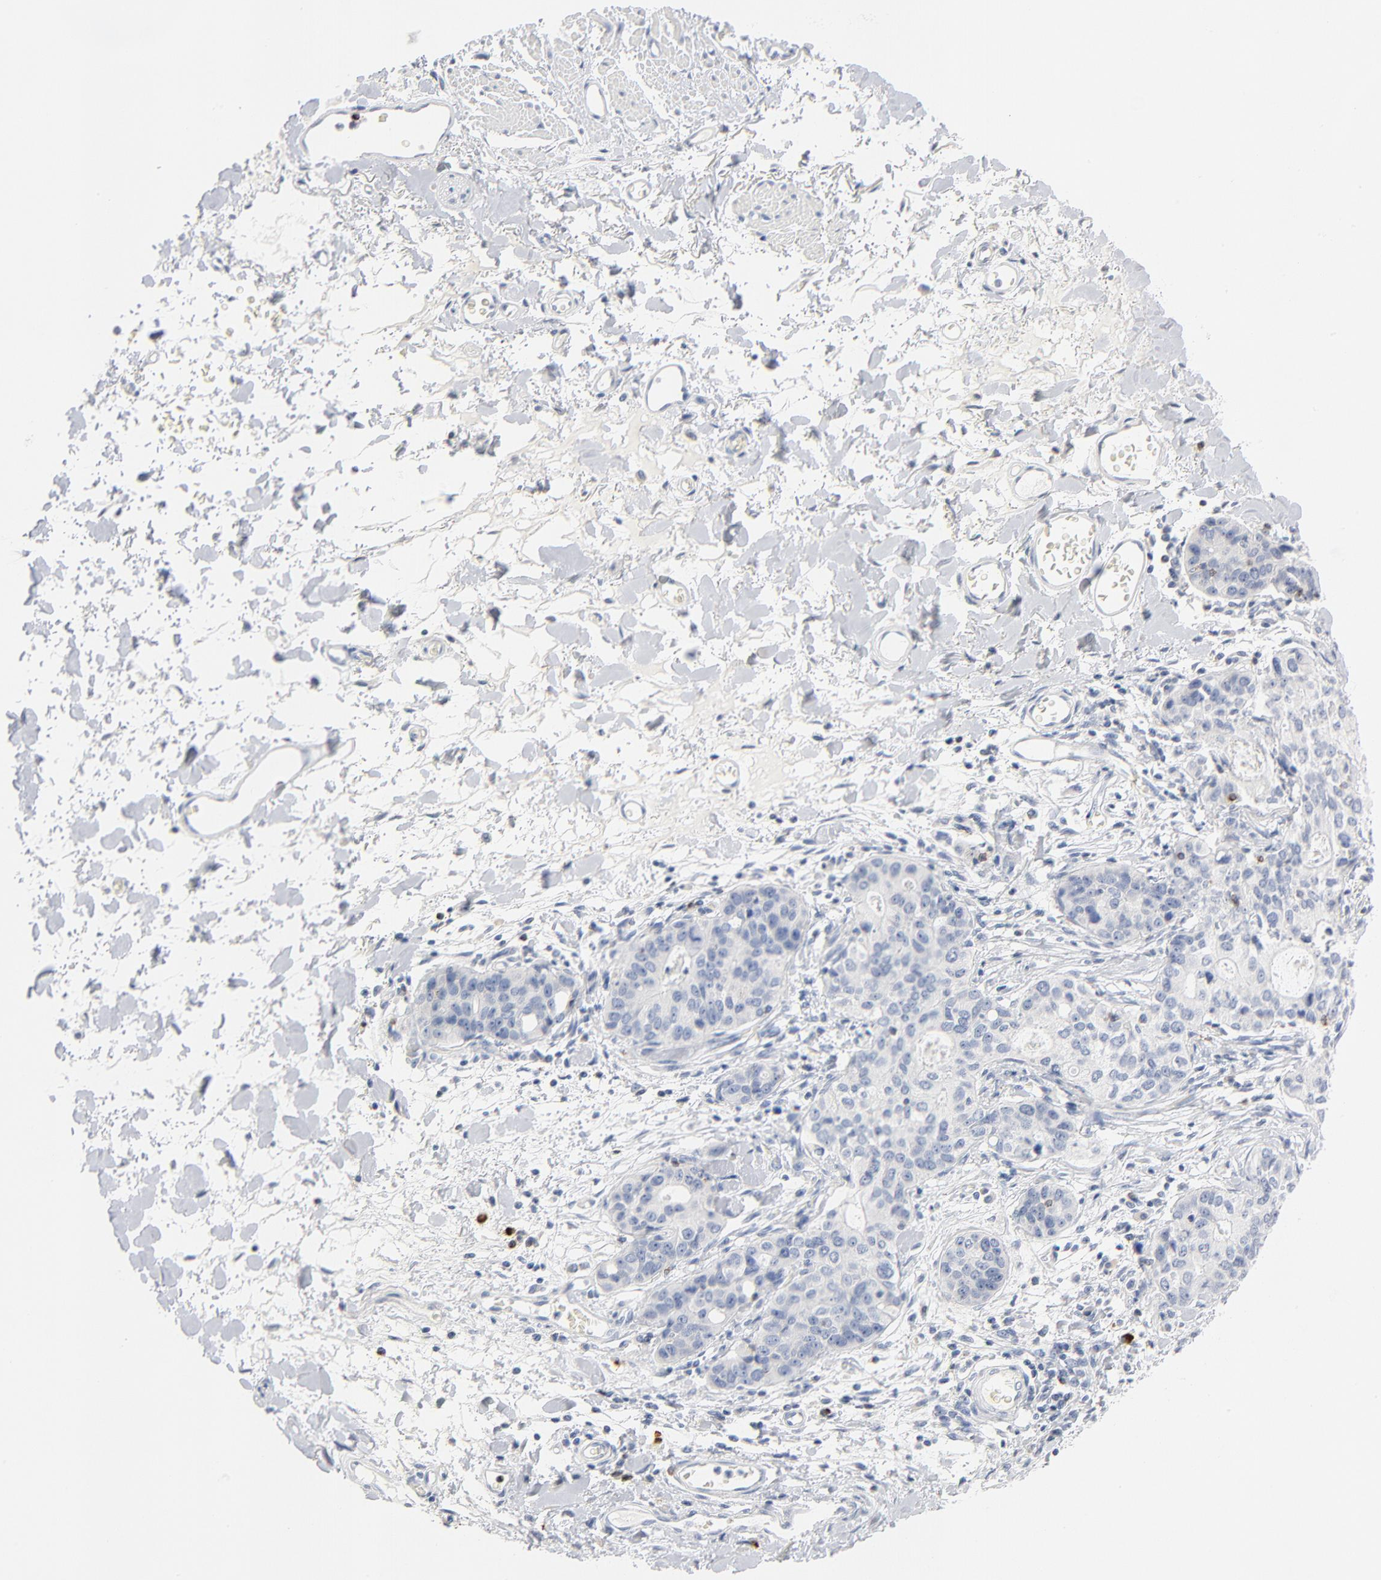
{"staining": {"intensity": "negative", "quantity": "none", "location": "none"}, "tissue": "stomach cancer", "cell_type": "Tumor cells", "image_type": "cancer", "snomed": [{"axis": "morphology", "description": "Adenocarcinoma, NOS"}, {"axis": "topography", "description": "Esophagus"}, {"axis": "topography", "description": "Stomach"}], "caption": "High power microscopy photomicrograph of an immunohistochemistry (IHC) micrograph of stomach cancer (adenocarcinoma), revealing no significant staining in tumor cells.", "gene": "GZMB", "patient": {"sex": "male", "age": 74}}